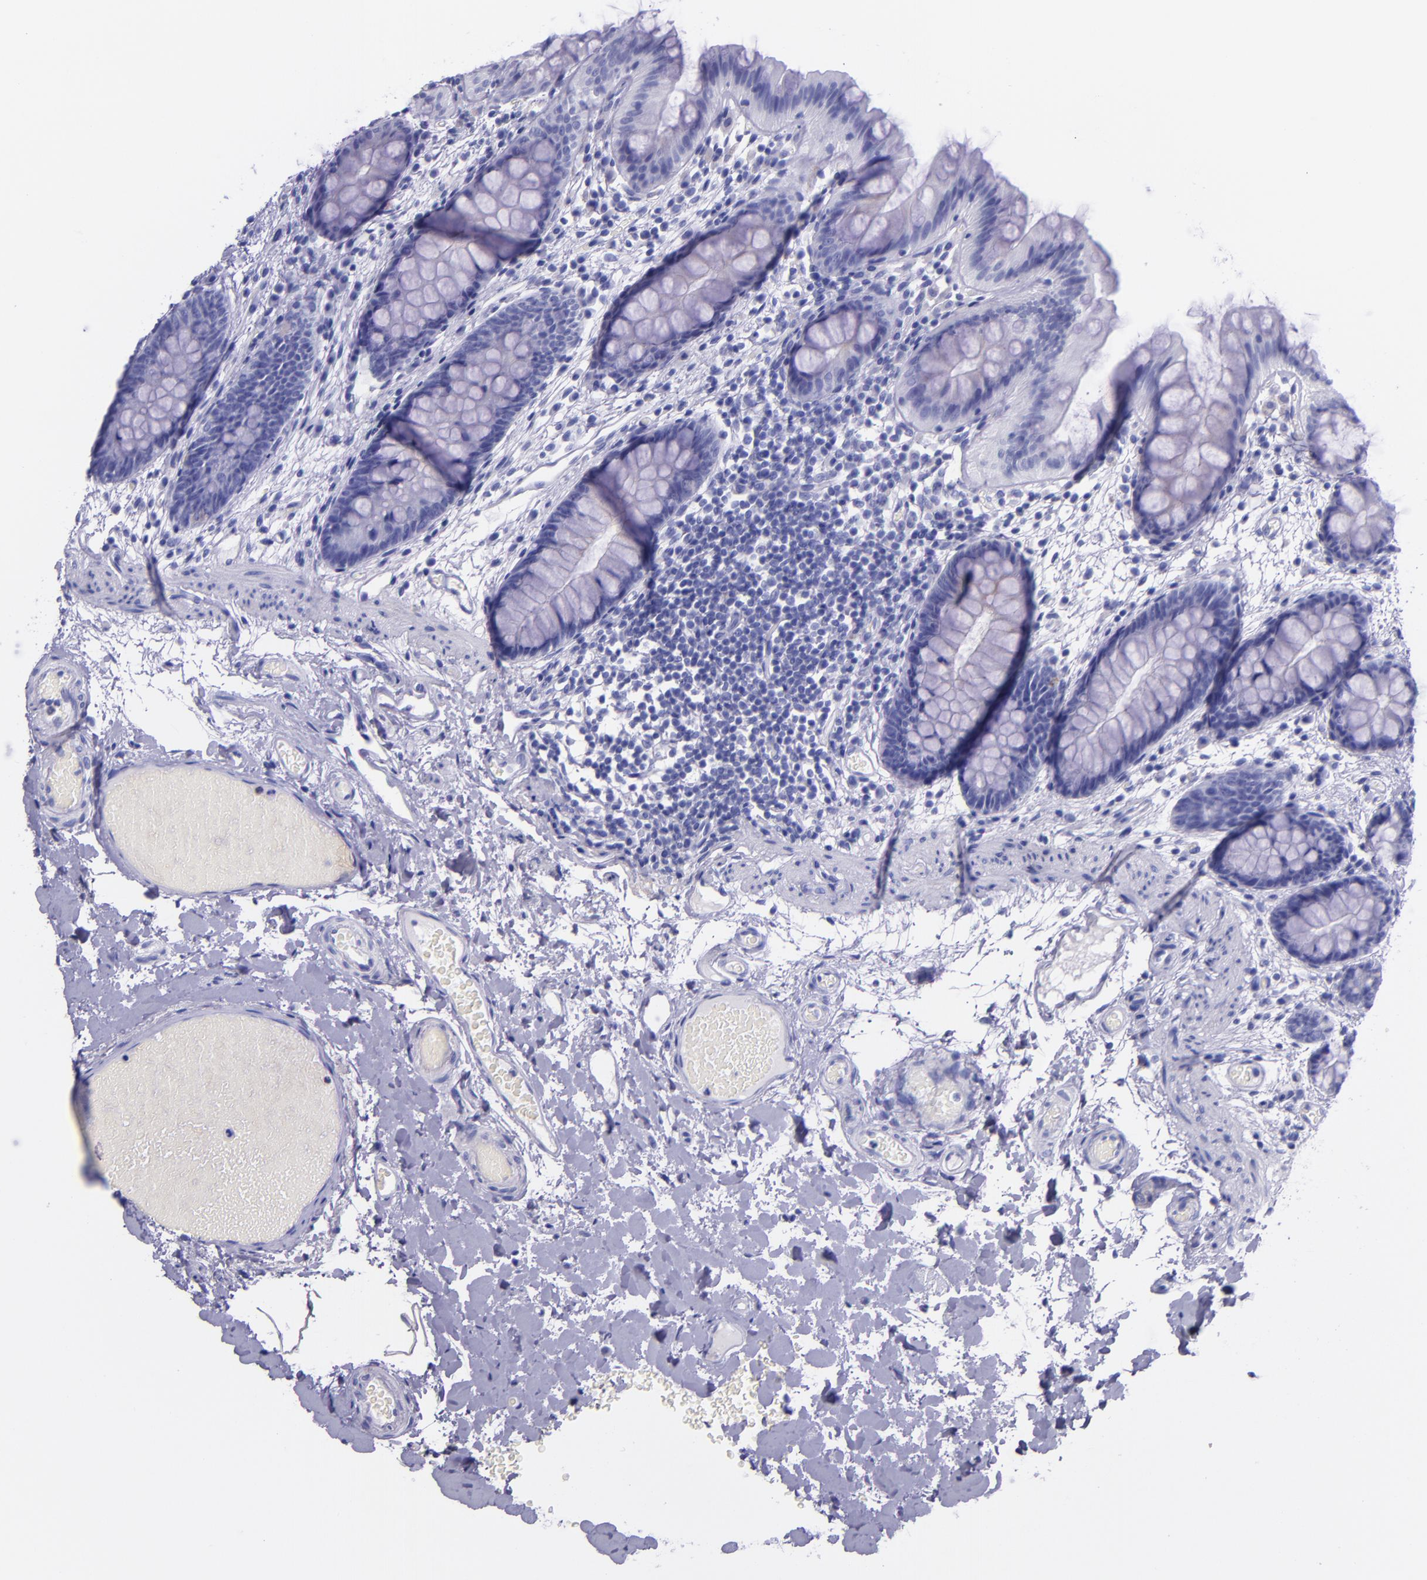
{"staining": {"intensity": "negative", "quantity": "none", "location": "none"}, "tissue": "colon", "cell_type": "Endothelial cells", "image_type": "normal", "snomed": [{"axis": "morphology", "description": "Normal tissue, NOS"}, {"axis": "topography", "description": "Smooth muscle"}, {"axis": "topography", "description": "Colon"}], "caption": "Protein analysis of benign colon demonstrates no significant positivity in endothelial cells.", "gene": "SLPI", "patient": {"sex": "male", "age": 67}}